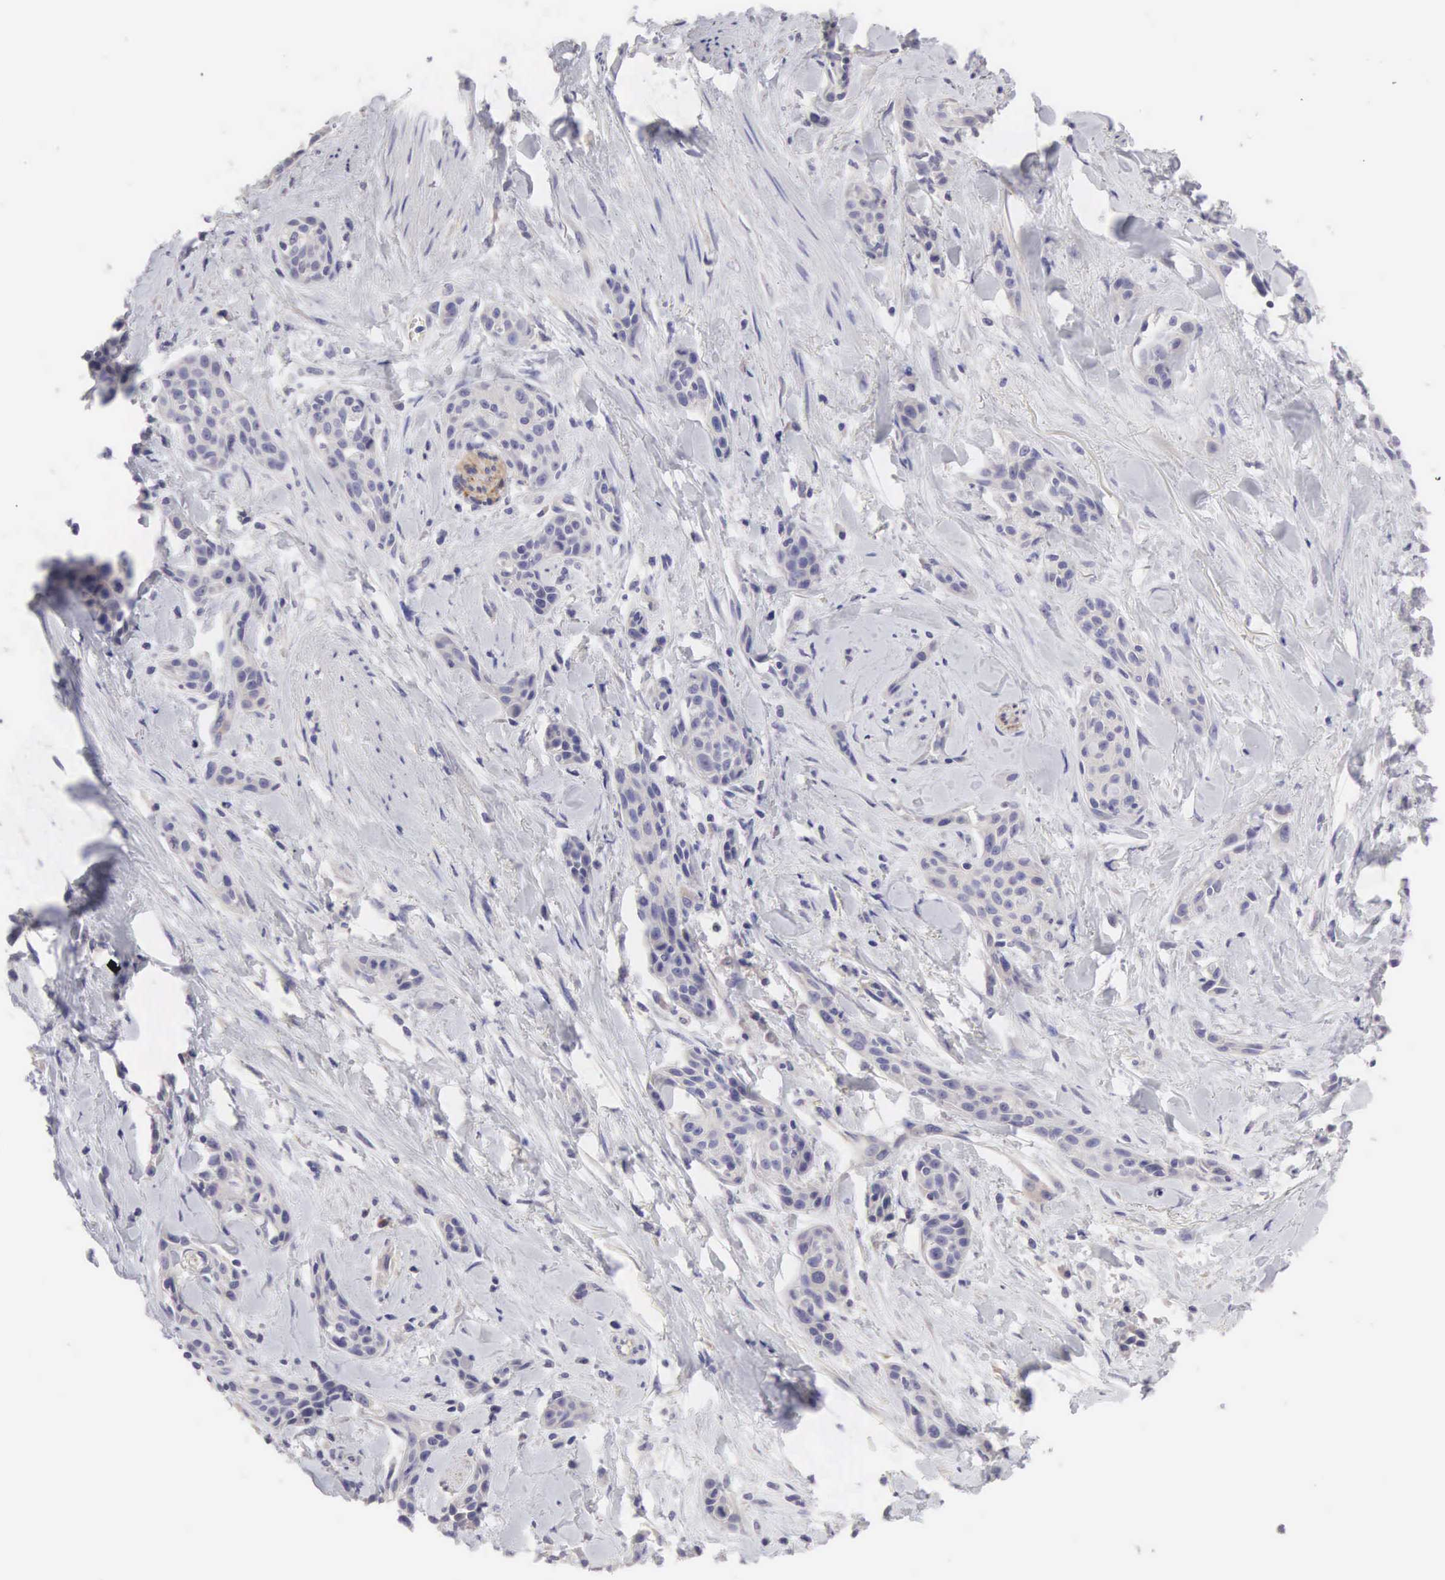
{"staining": {"intensity": "negative", "quantity": "none", "location": "none"}, "tissue": "skin cancer", "cell_type": "Tumor cells", "image_type": "cancer", "snomed": [{"axis": "morphology", "description": "Squamous cell carcinoma, NOS"}, {"axis": "topography", "description": "Skin"}, {"axis": "topography", "description": "Anal"}], "caption": "IHC of skin cancer displays no positivity in tumor cells.", "gene": "SLITRK4", "patient": {"sex": "male", "age": 64}}